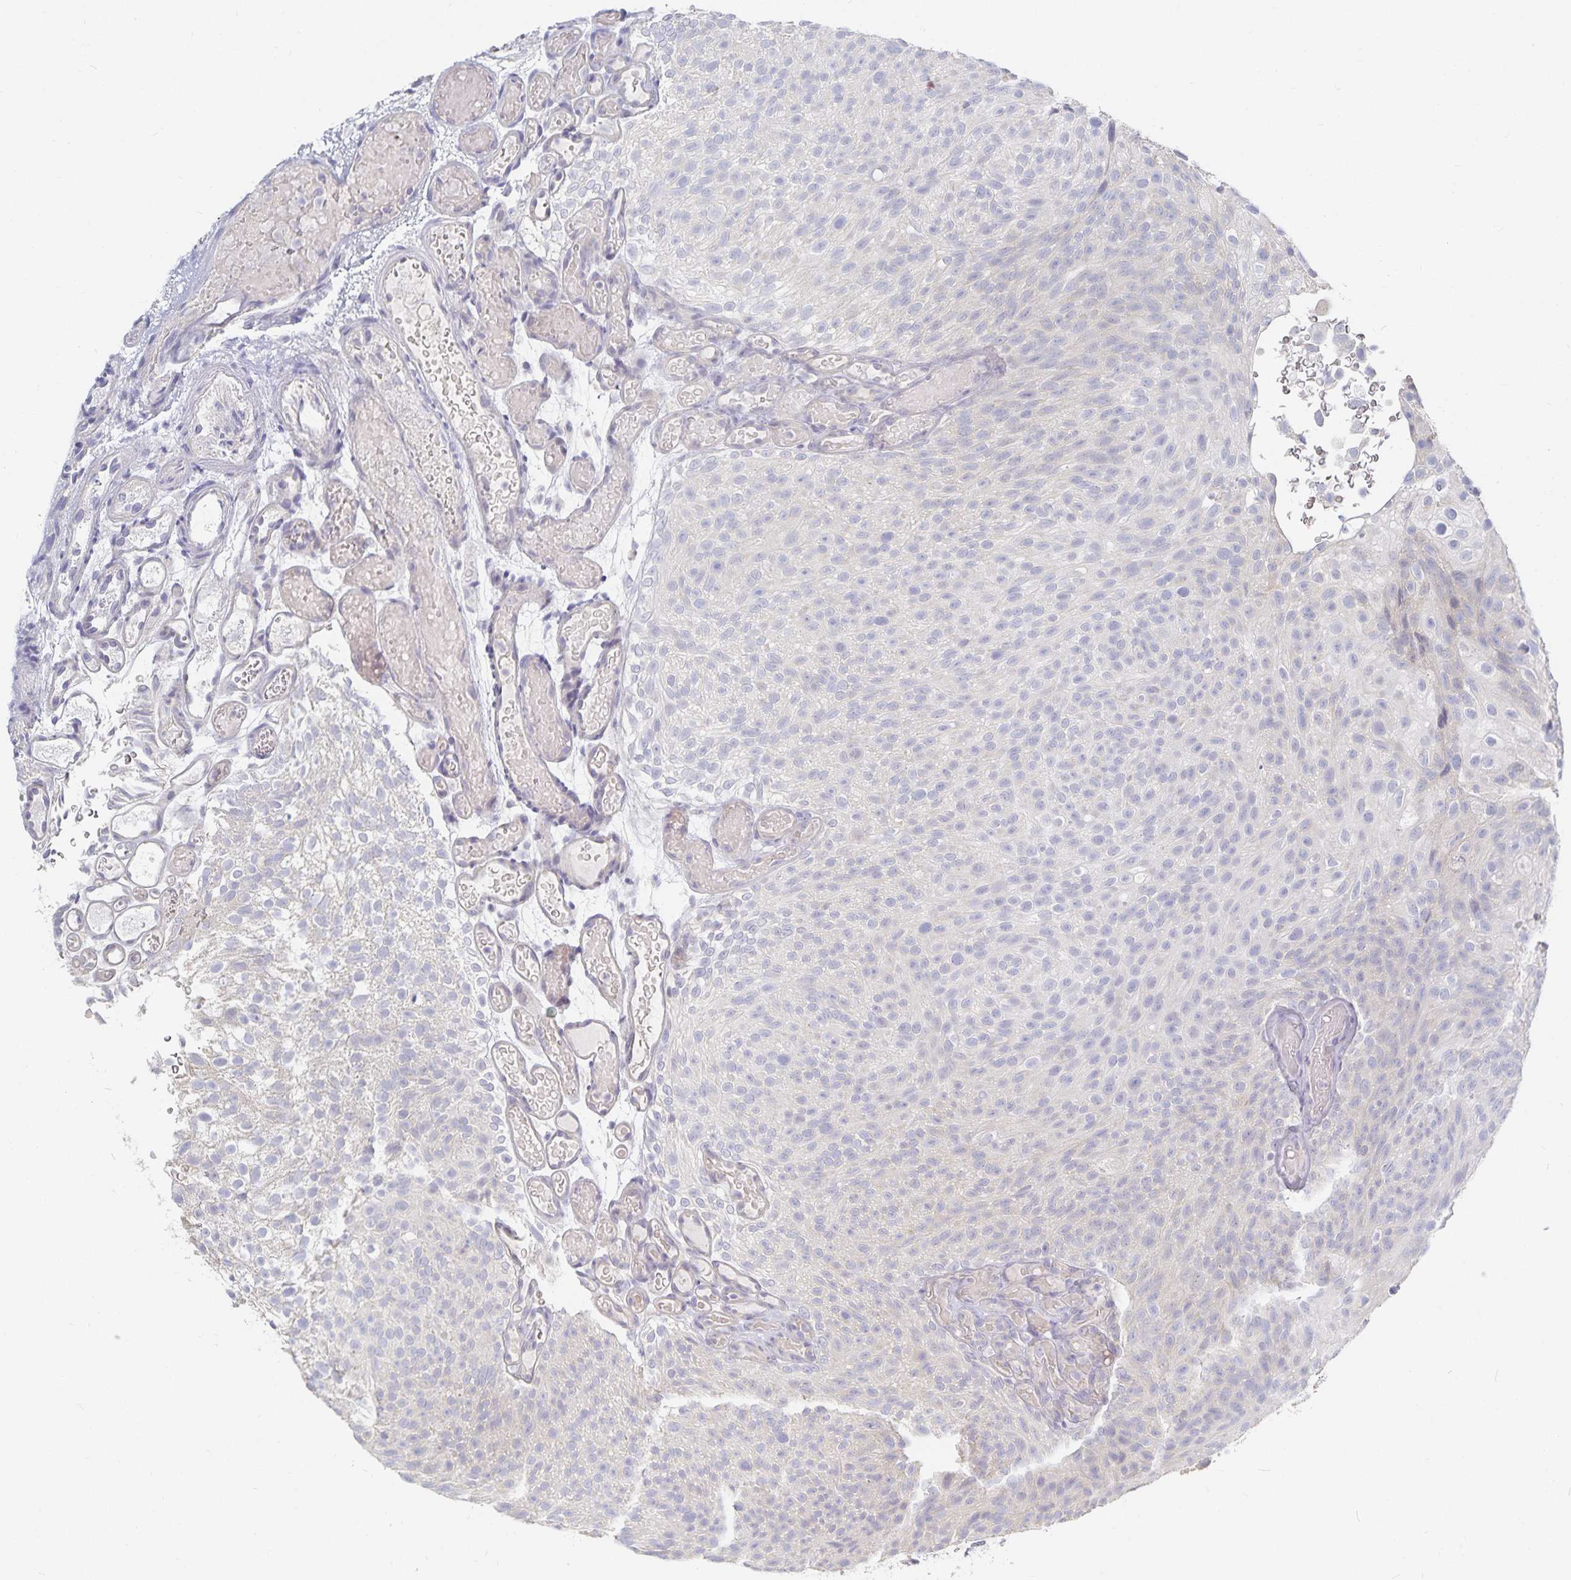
{"staining": {"intensity": "negative", "quantity": "none", "location": "none"}, "tissue": "urothelial cancer", "cell_type": "Tumor cells", "image_type": "cancer", "snomed": [{"axis": "morphology", "description": "Urothelial carcinoma, Low grade"}, {"axis": "topography", "description": "Urinary bladder"}], "caption": "The micrograph exhibits no significant expression in tumor cells of low-grade urothelial carcinoma. The staining is performed using DAB (3,3'-diaminobenzidine) brown chromogen with nuclei counter-stained in using hematoxylin.", "gene": "DNAH9", "patient": {"sex": "male", "age": 78}}